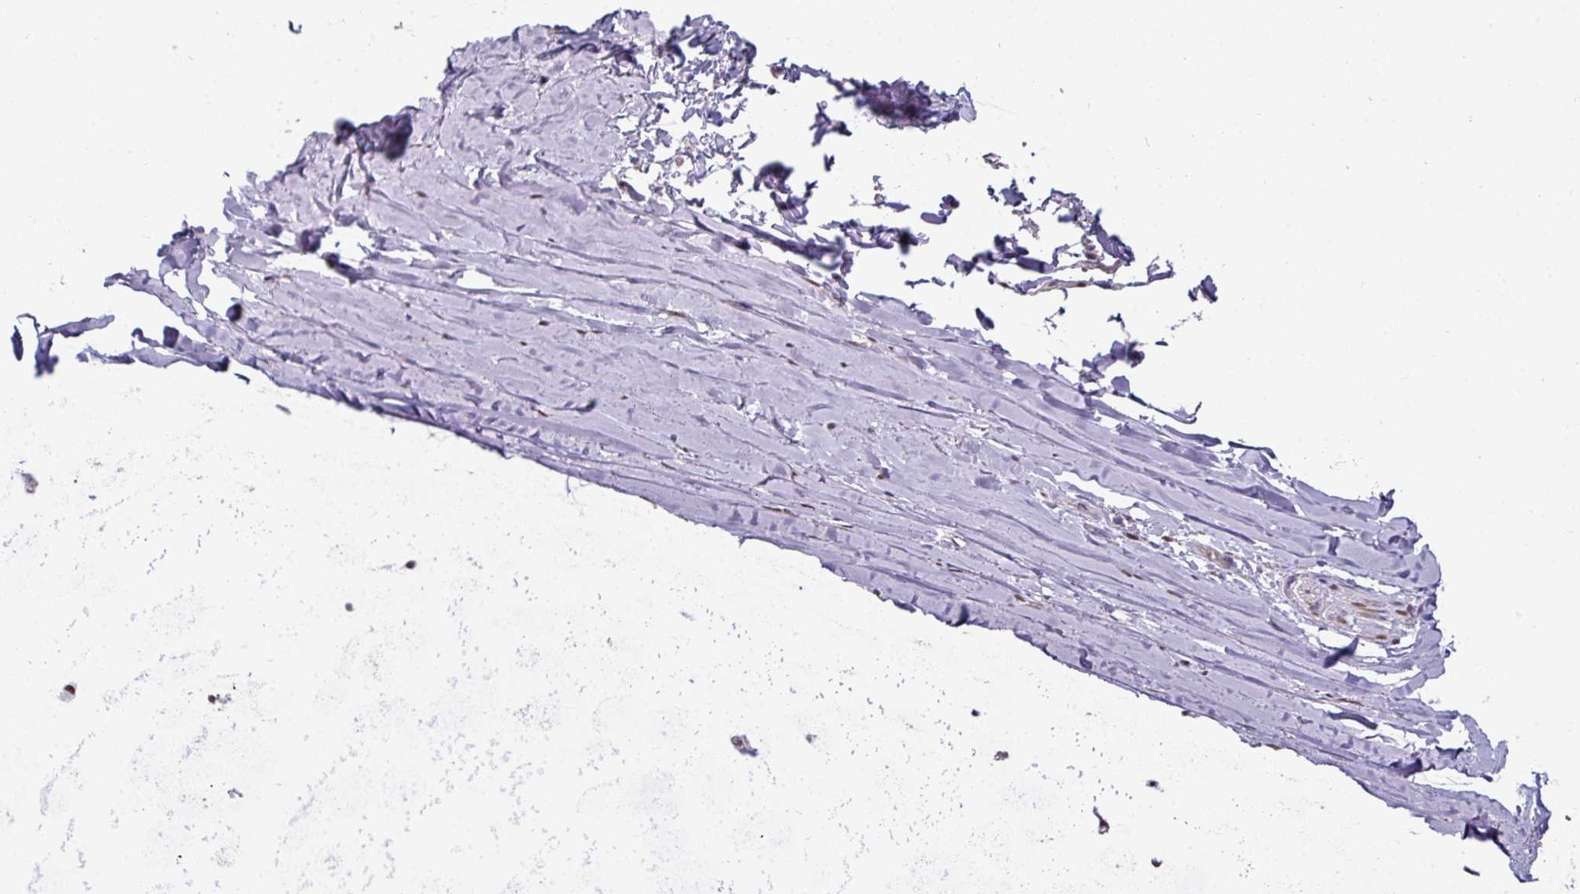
{"staining": {"intensity": "negative", "quantity": "none", "location": "none"}, "tissue": "adipose tissue", "cell_type": "Adipocytes", "image_type": "normal", "snomed": [{"axis": "morphology", "description": "Normal tissue, NOS"}, {"axis": "topography", "description": "Cartilage tissue"}, {"axis": "topography", "description": "Nasopharynx"}, {"axis": "topography", "description": "Thyroid gland"}], "caption": "IHC photomicrograph of normal adipose tissue: adipose tissue stained with DAB shows no significant protein staining in adipocytes.", "gene": "SWSAP1", "patient": {"sex": "male", "age": 63}}